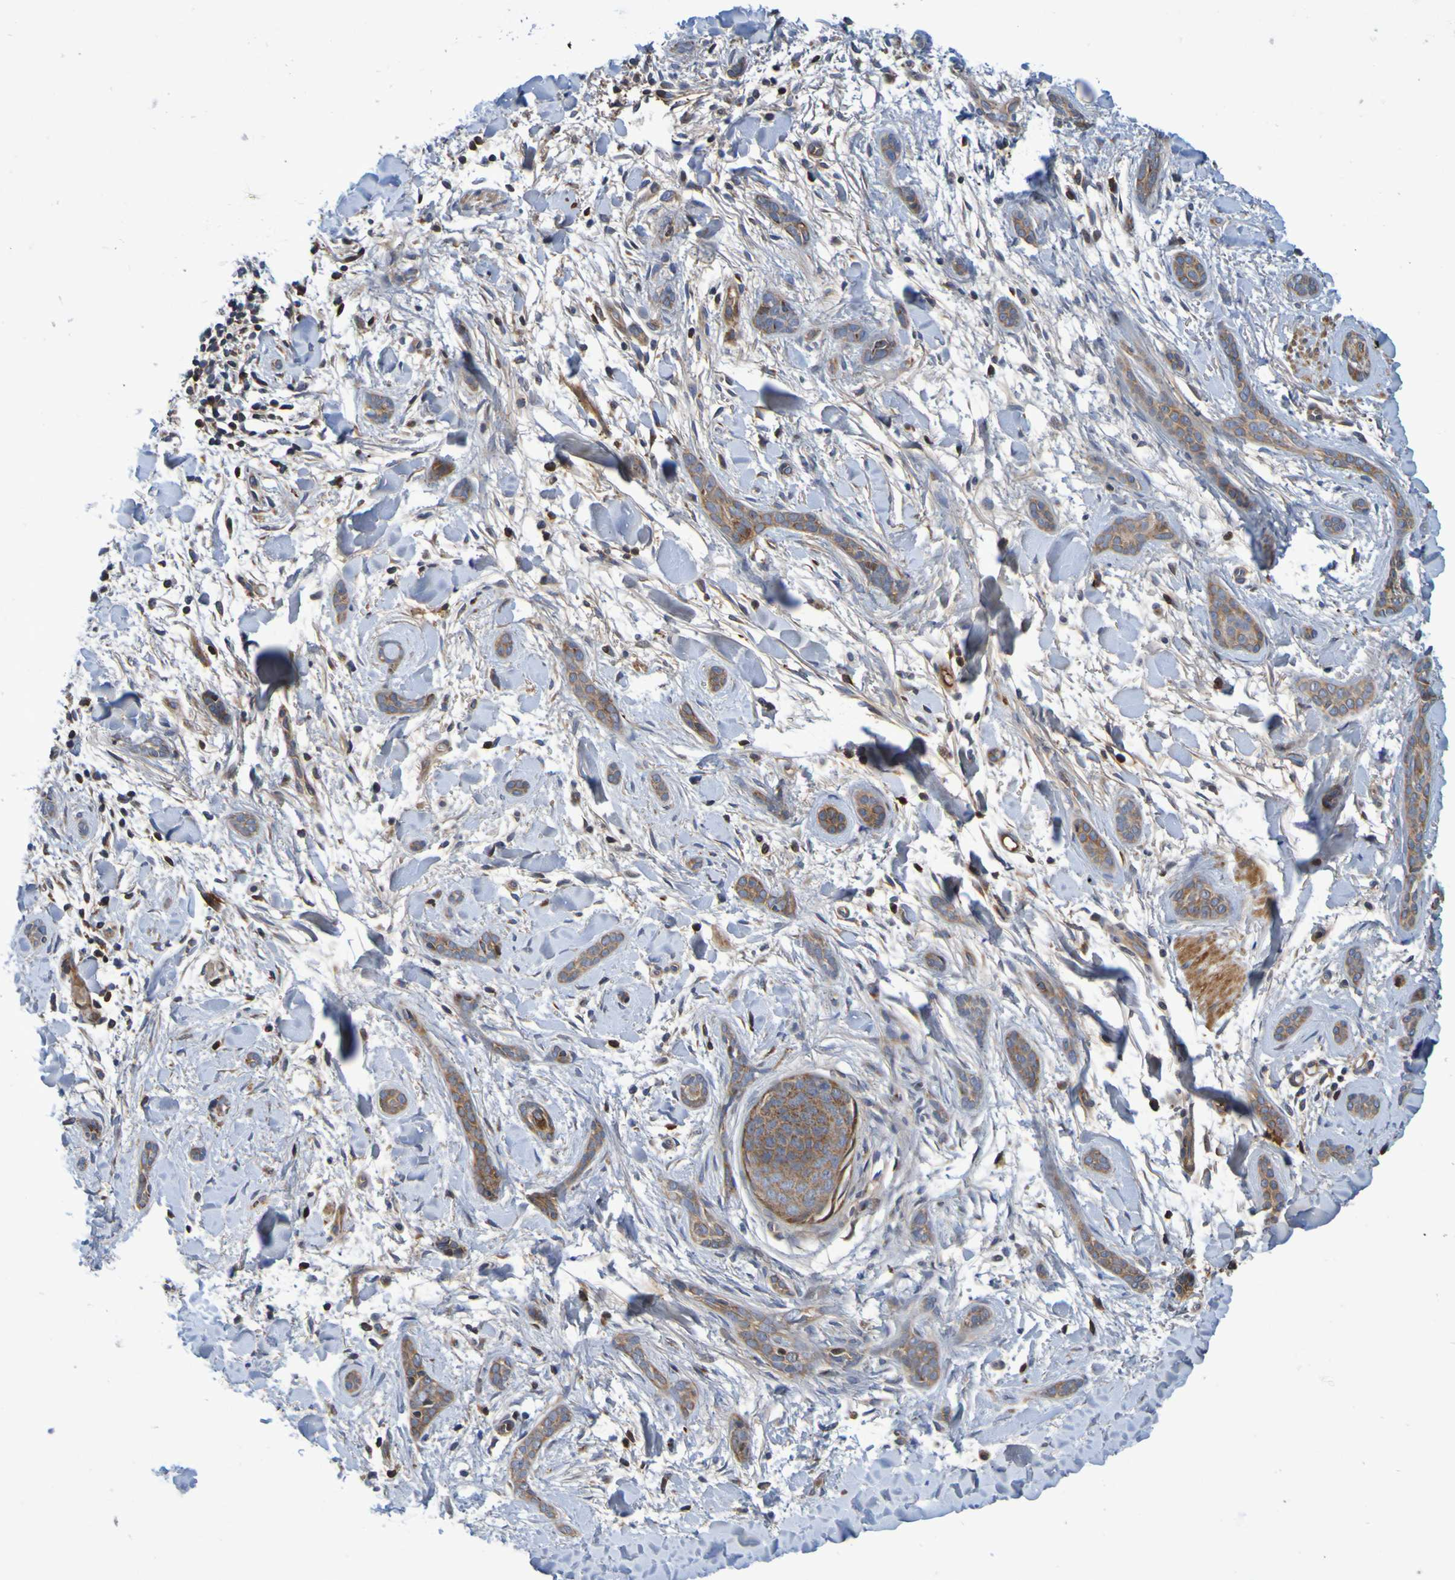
{"staining": {"intensity": "moderate", "quantity": ">75%", "location": "cytoplasmic/membranous"}, "tissue": "skin cancer", "cell_type": "Tumor cells", "image_type": "cancer", "snomed": [{"axis": "morphology", "description": "Basal cell carcinoma"}, {"axis": "morphology", "description": "Adnexal tumor, benign"}, {"axis": "topography", "description": "Skin"}], "caption": "Skin cancer stained with immunohistochemistry (IHC) reveals moderate cytoplasmic/membranous positivity in about >75% of tumor cells. (DAB IHC, brown staining for protein, blue staining for nuclei).", "gene": "CCDC51", "patient": {"sex": "female", "age": 42}}